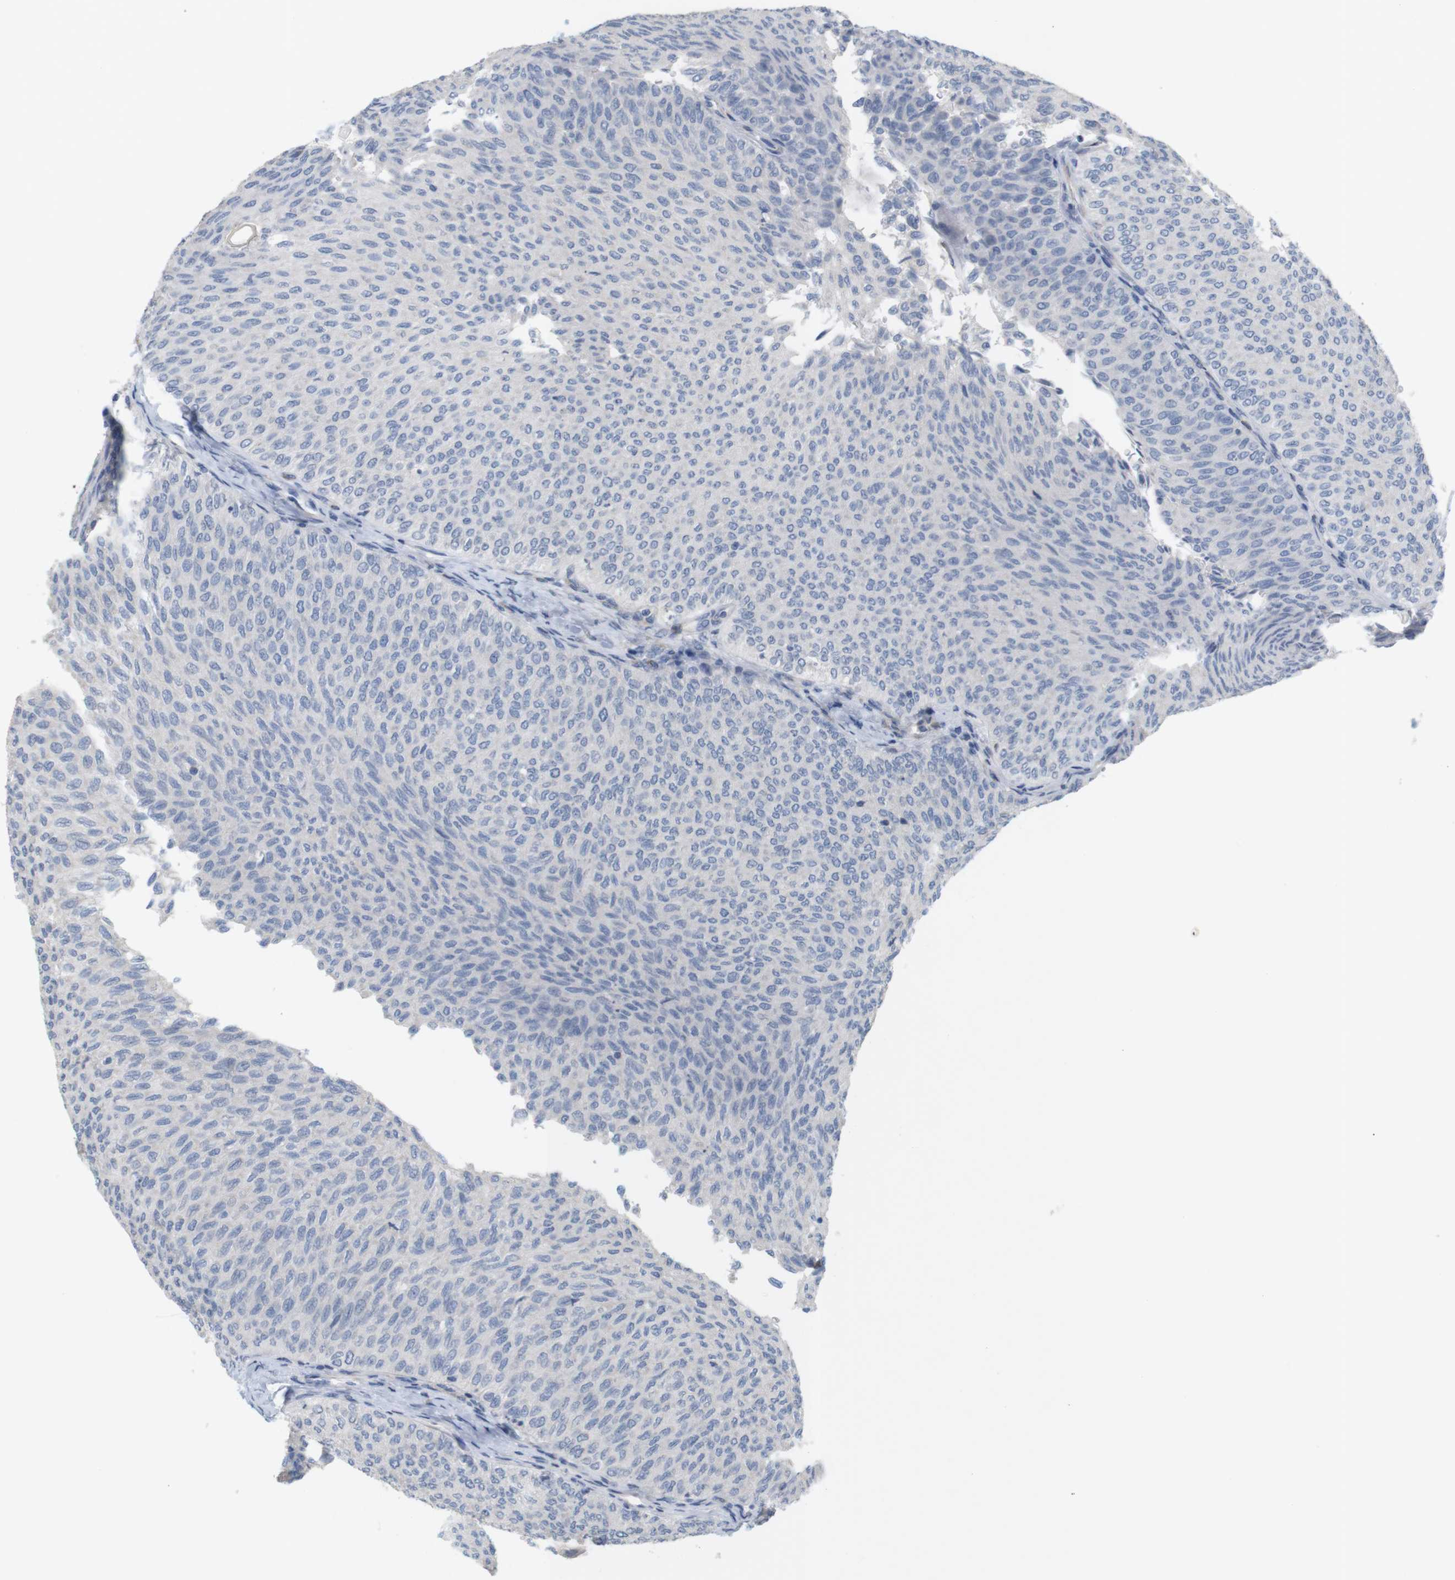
{"staining": {"intensity": "negative", "quantity": "none", "location": "none"}, "tissue": "urothelial cancer", "cell_type": "Tumor cells", "image_type": "cancer", "snomed": [{"axis": "morphology", "description": "Urothelial carcinoma, Low grade"}, {"axis": "topography", "description": "Urinary bladder"}], "caption": "This is a micrograph of IHC staining of urothelial carcinoma (low-grade), which shows no expression in tumor cells. (Stains: DAB (3,3'-diaminobenzidine) immunohistochemistry with hematoxylin counter stain, Microscopy: brightfield microscopy at high magnification).", "gene": "ITPR1", "patient": {"sex": "male", "age": 78}}